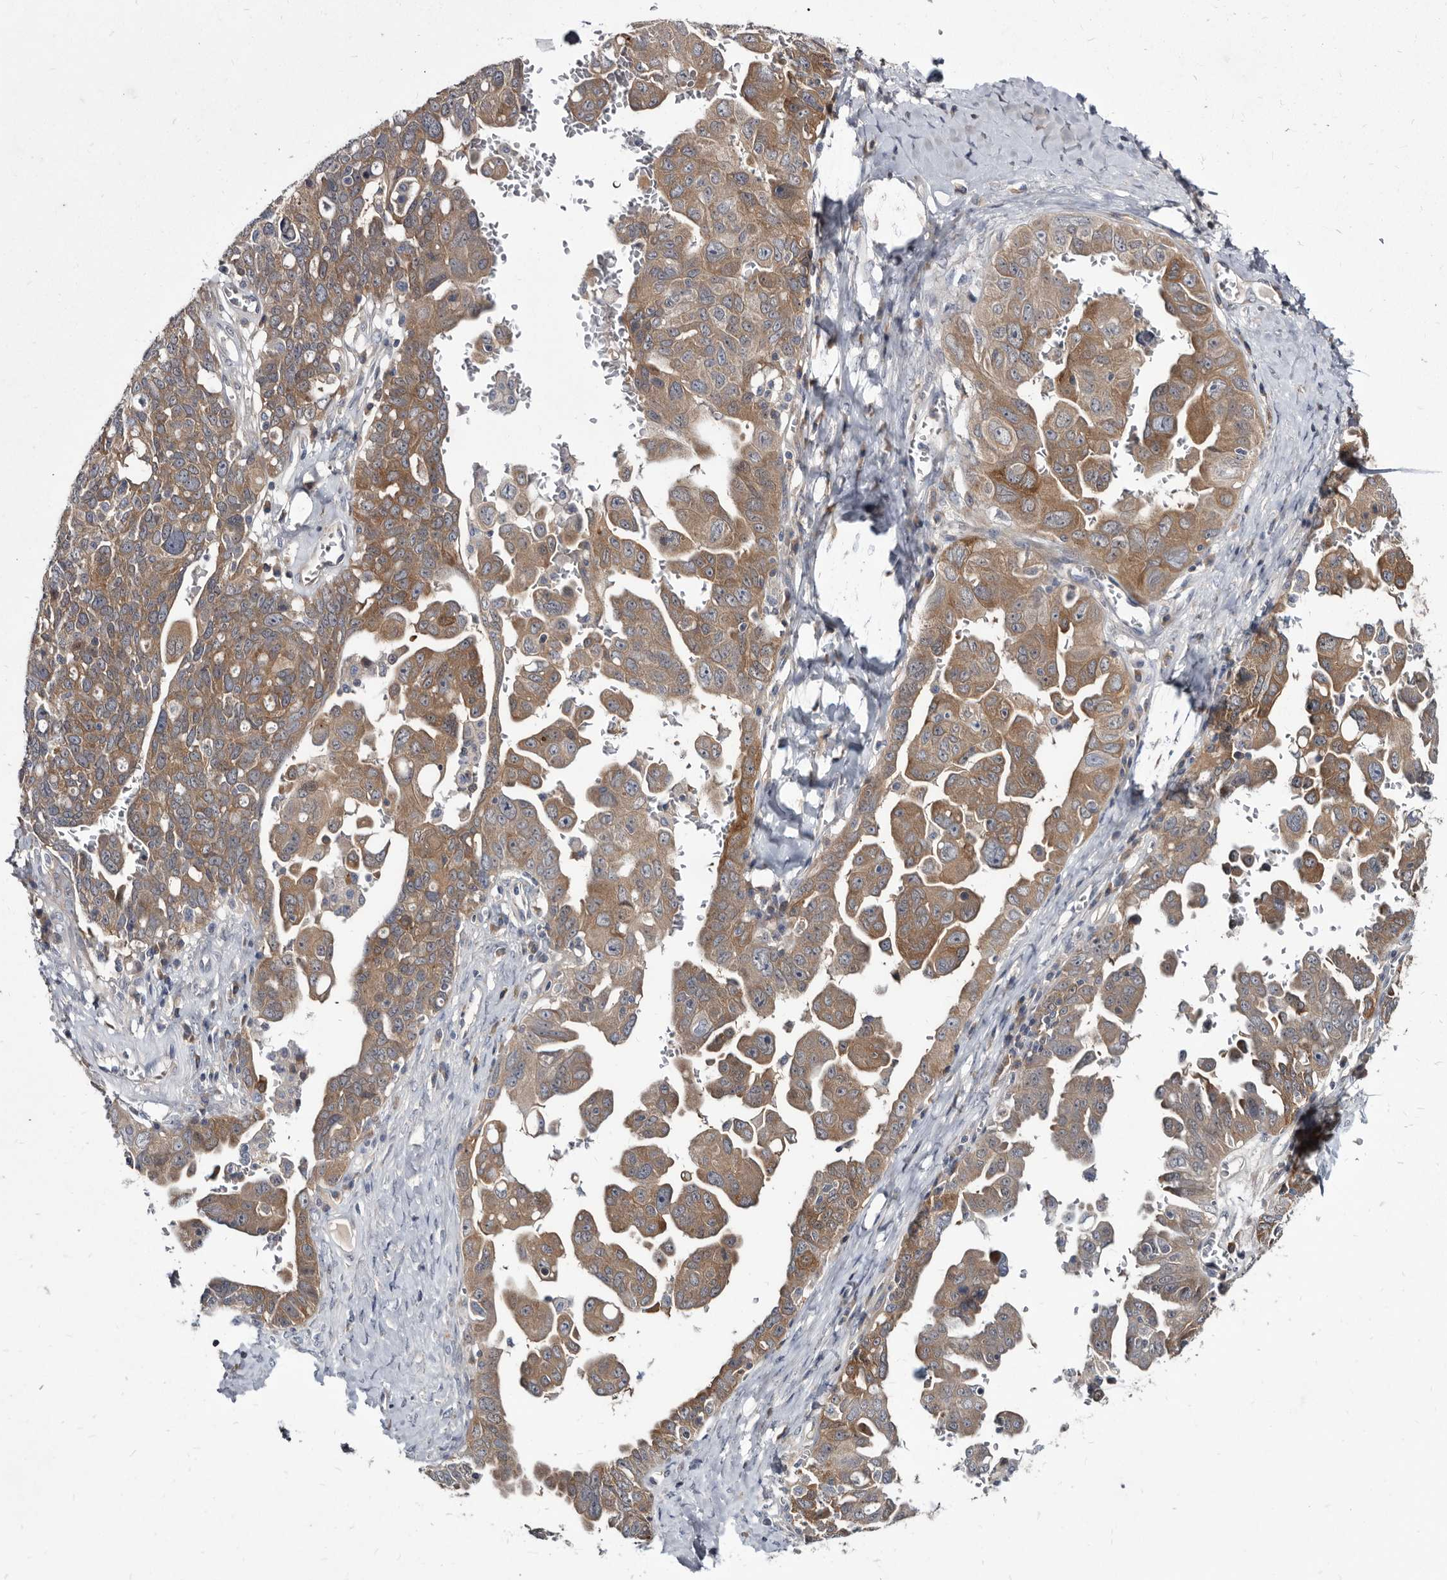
{"staining": {"intensity": "moderate", "quantity": ">75%", "location": "cytoplasmic/membranous"}, "tissue": "ovarian cancer", "cell_type": "Tumor cells", "image_type": "cancer", "snomed": [{"axis": "morphology", "description": "Carcinoma, endometroid"}, {"axis": "topography", "description": "Ovary"}], "caption": "Moderate cytoplasmic/membranous expression for a protein is appreciated in approximately >75% of tumor cells of endometroid carcinoma (ovarian) using IHC.", "gene": "ABCF2", "patient": {"sex": "female", "age": 62}}